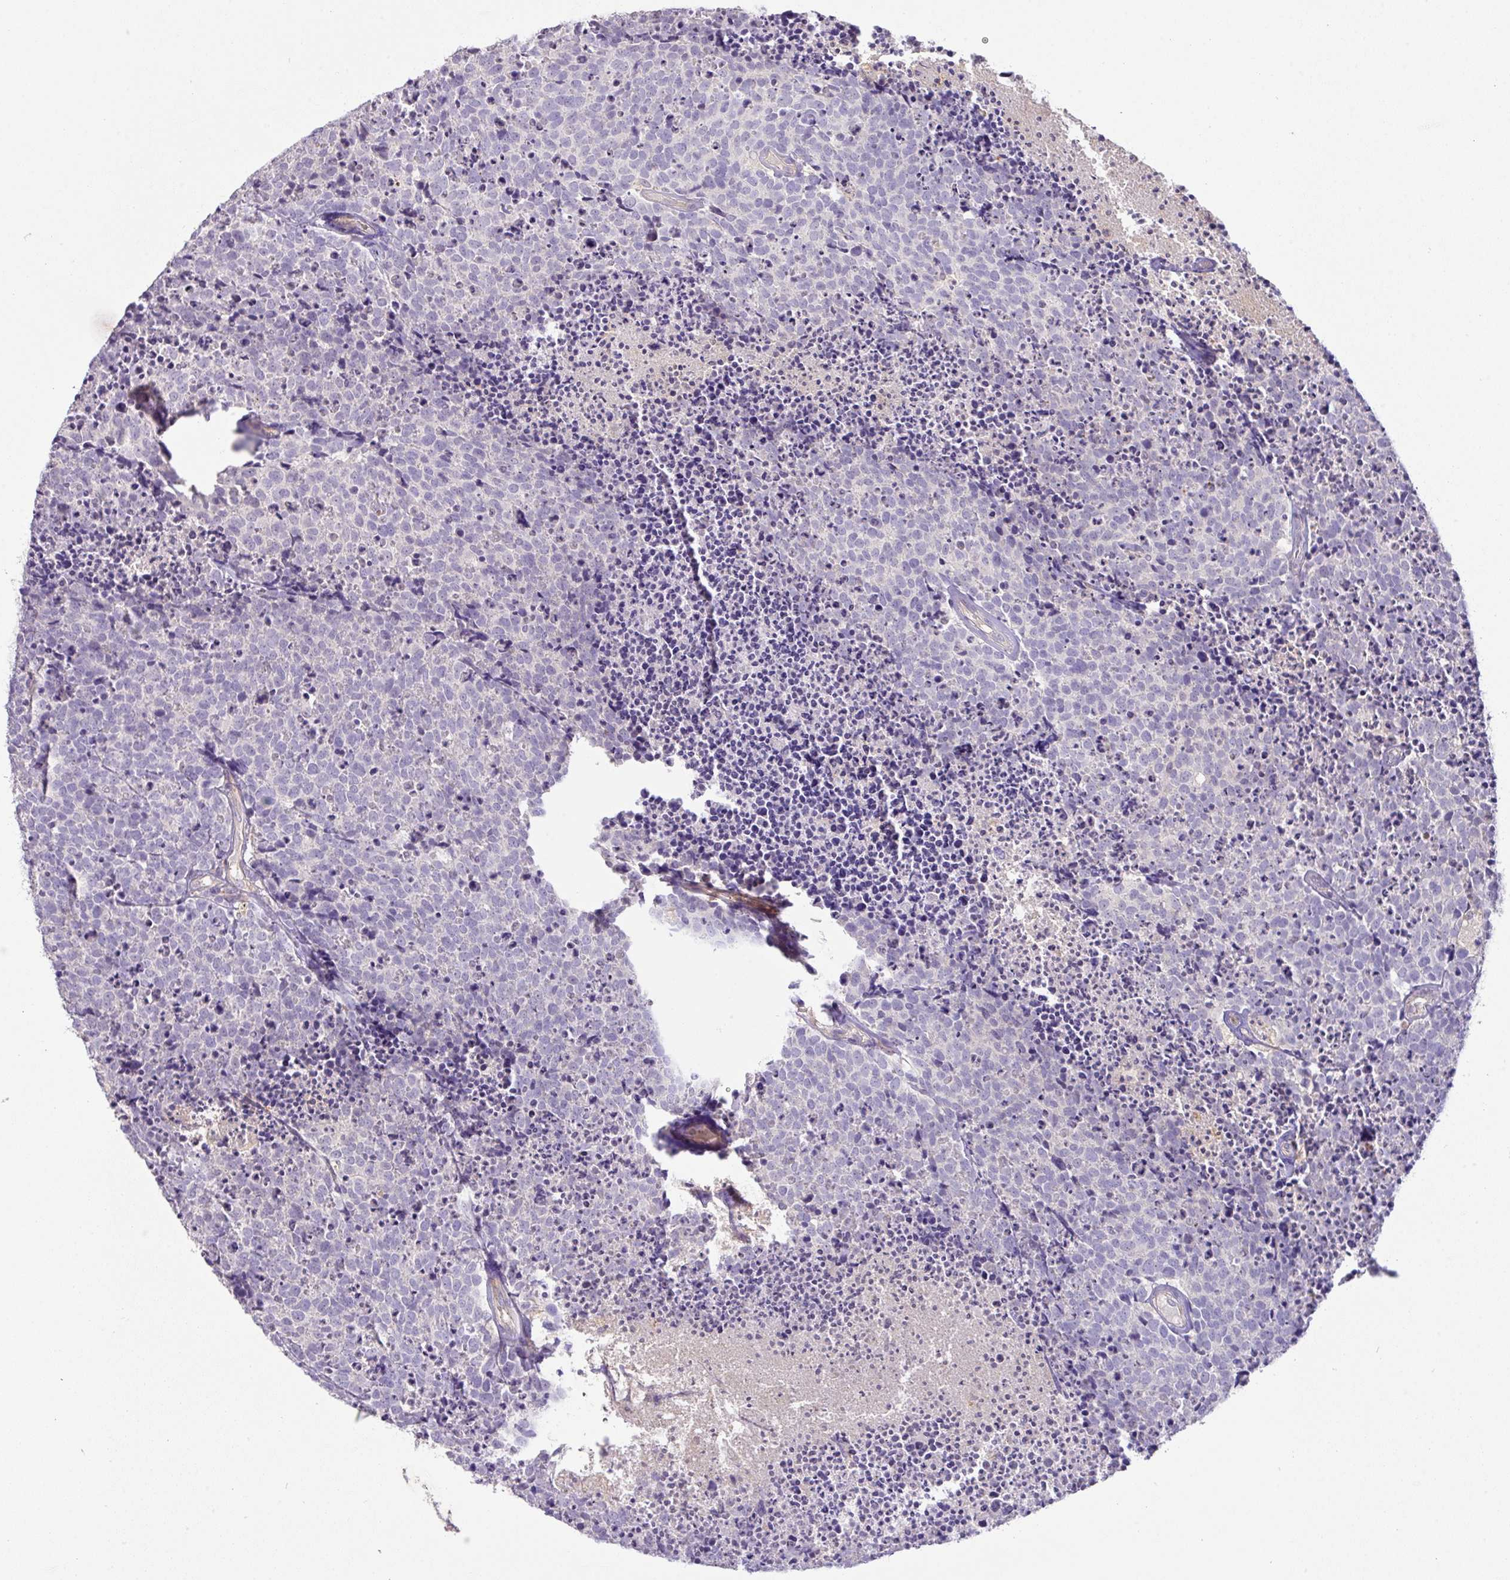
{"staining": {"intensity": "negative", "quantity": "none", "location": "none"}, "tissue": "carcinoid", "cell_type": "Tumor cells", "image_type": "cancer", "snomed": [{"axis": "morphology", "description": "Carcinoid, malignant, NOS"}, {"axis": "topography", "description": "Skin"}], "caption": "Carcinoid (malignant) was stained to show a protein in brown. There is no significant positivity in tumor cells.", "gene": "HOXC13", "patient": {"sex": "female", "age": 79}}